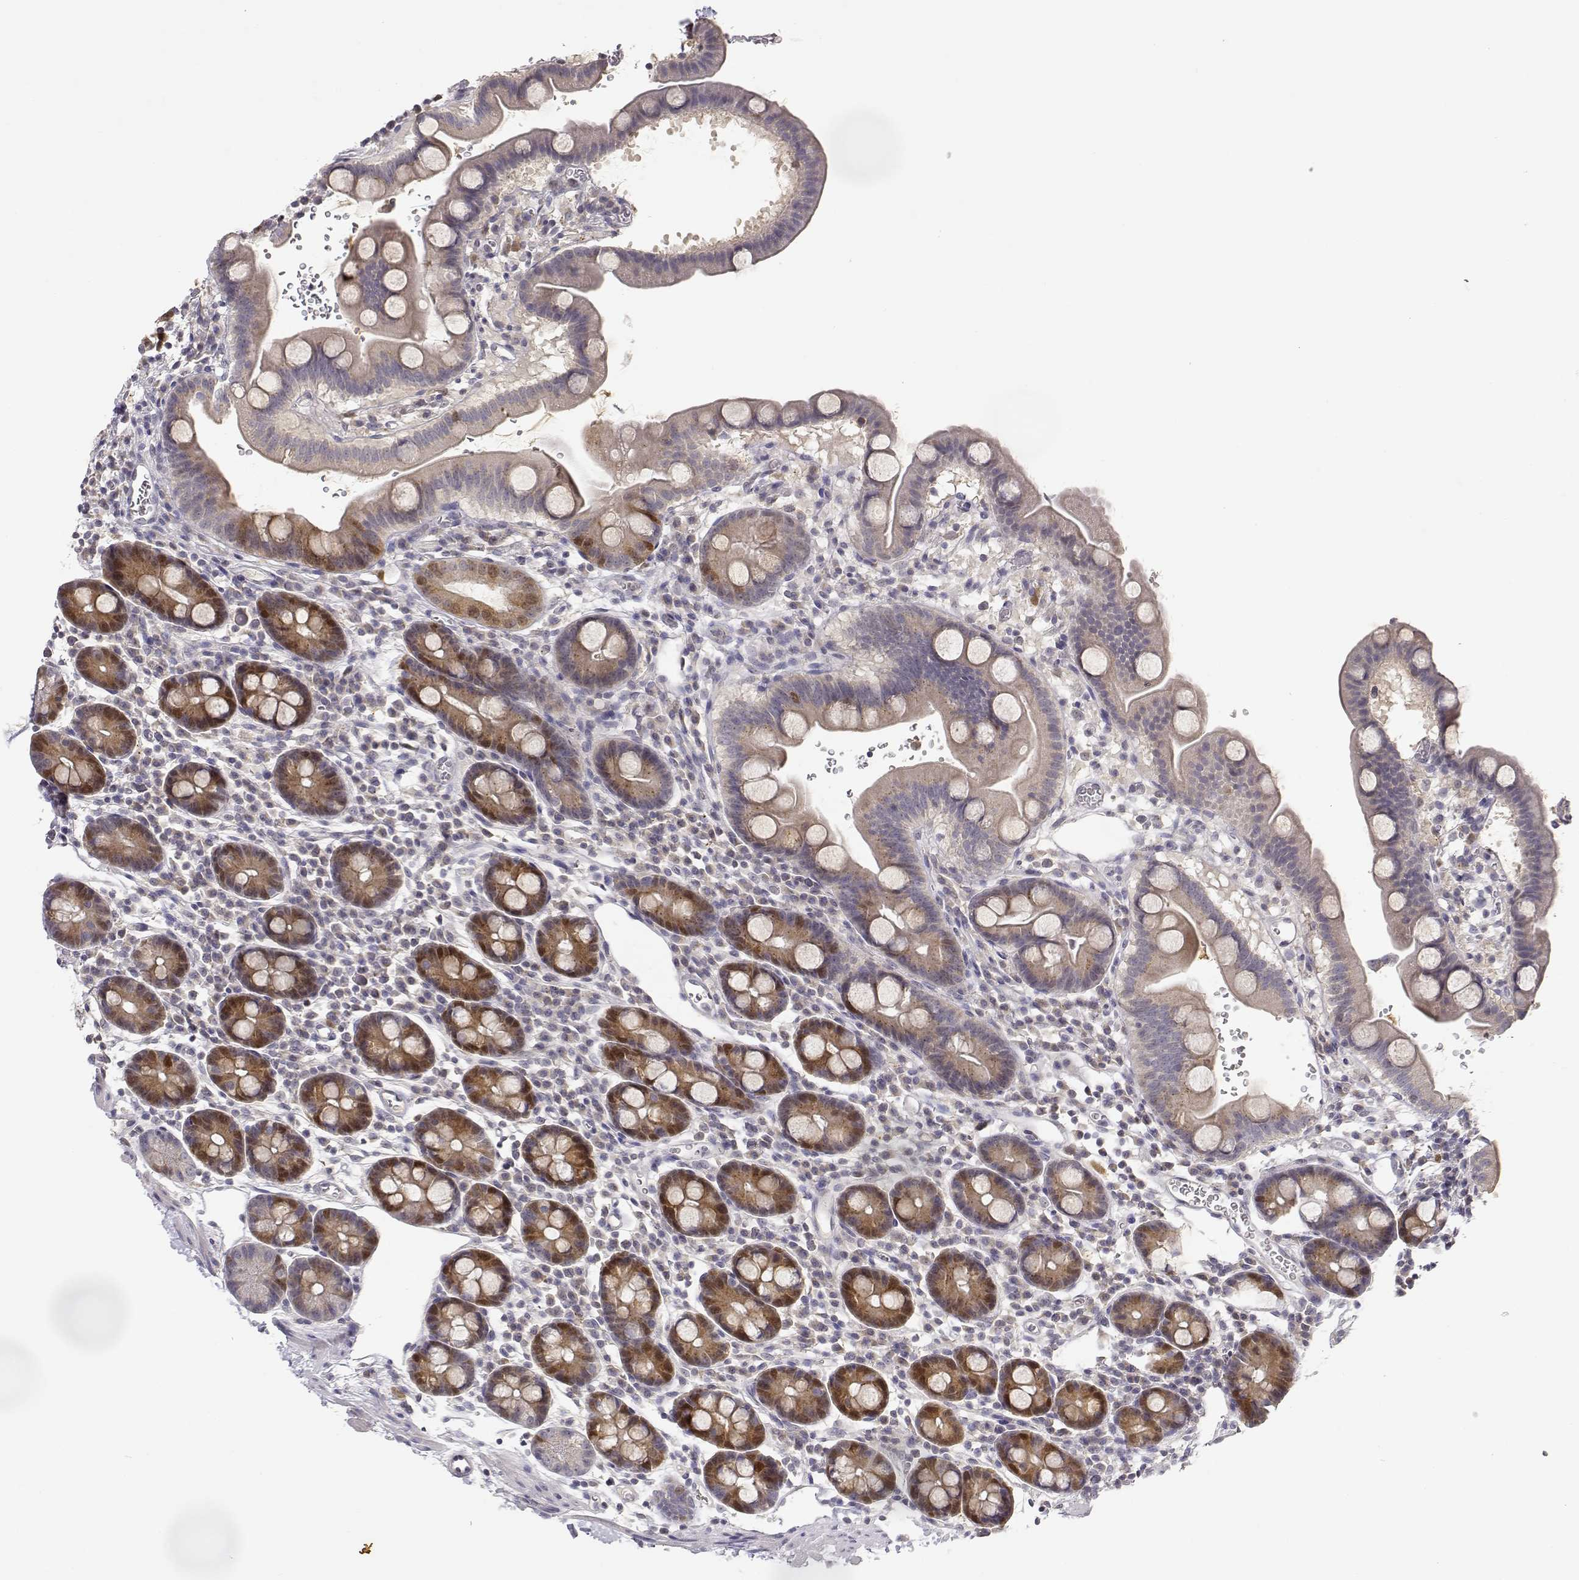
{"staining": {"intensity": "moderate", "quantity": "25%-75%", "location": "cytoplasmic/membranous,nuclear"}, "tissue": "duodenum", "cell_type": "Glandular cells", "image_type": "normal", "snomed": [{"axis": "morphology", "description": "Normal tissue, NOS"}, {"axis": "topography", "description": "Duodenum"}], "caption": "A brown stain highlights moderate cytoplasmic/membranous,nuclear expression of a protein in glandular cells of benign duodenum. The staining was performed using DAB (3,3'-diaminobenzidine) to visualize the protein expression in brown, while the nuclei were stained in blue with hematoxylin (Magnification: 20x).", "gene": "RAD51", "patient": {"sex": "male", "age": 59}}